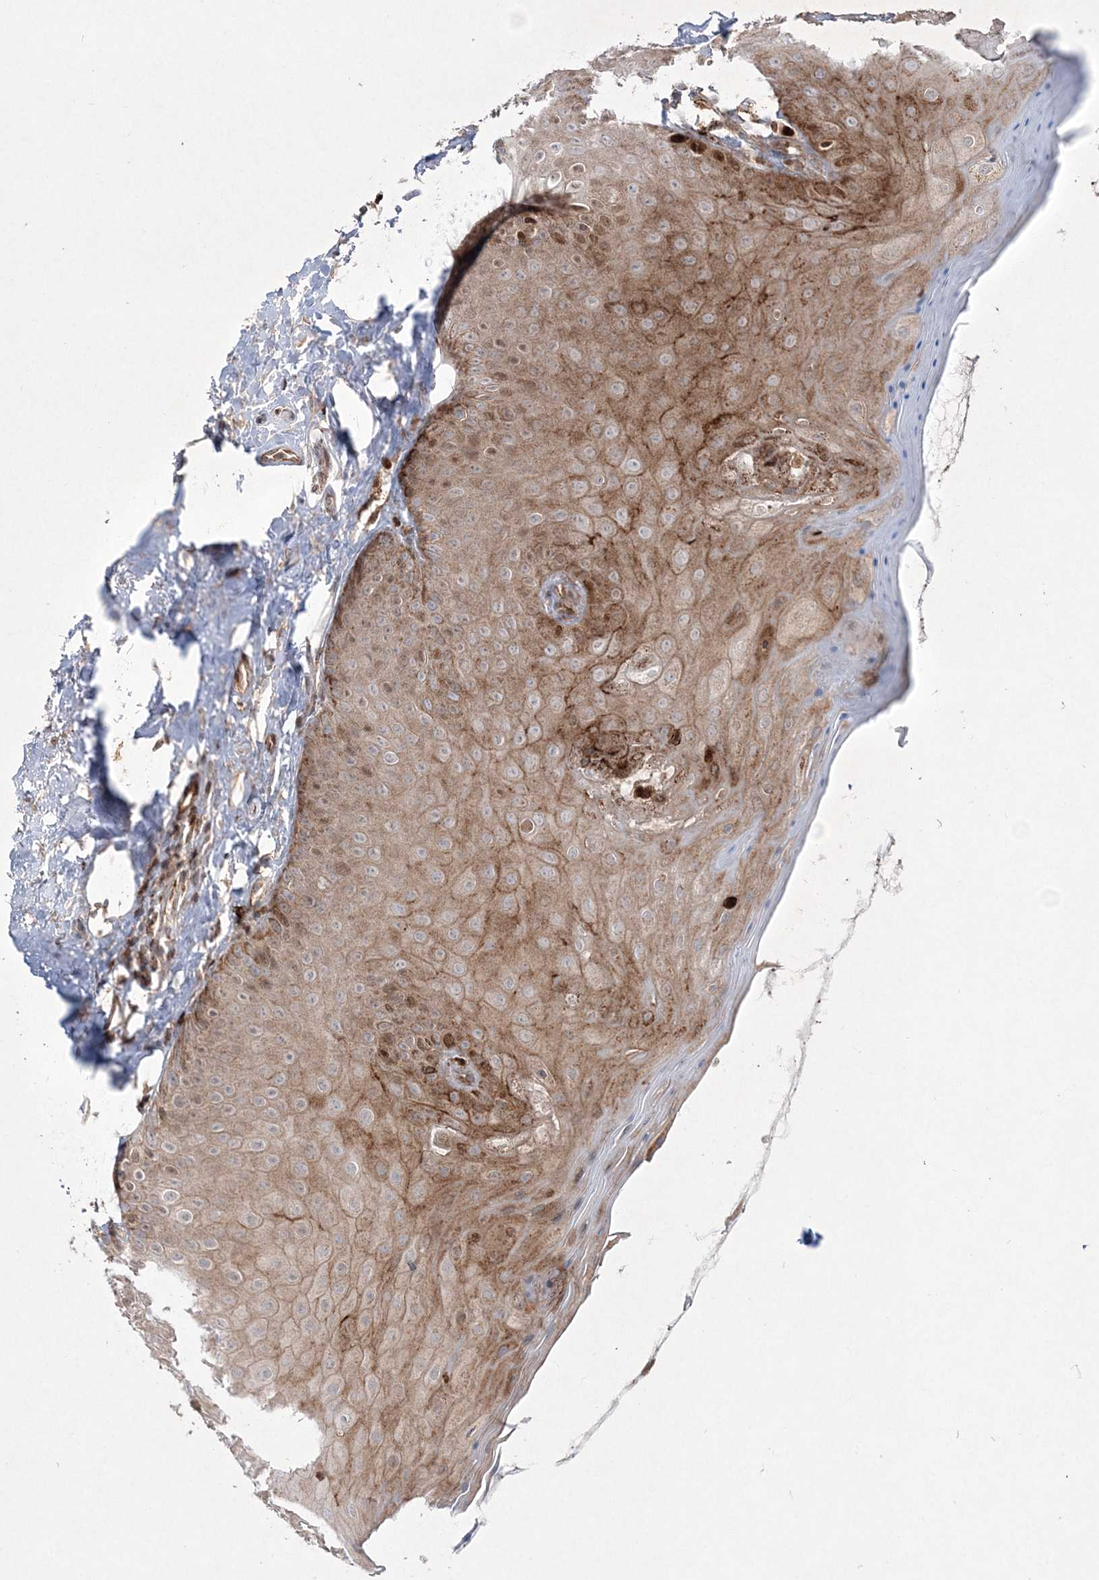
{"staining": {"intensity": "moderate", "quantity": ">75%", "location": "cytoplasmic/membranous,nuclear"}, "tissue": "oral mucosa", "cell_type": "Squamous epithelial cells", "image_type": "normal", "snomed": [{"axis": "morphology", "description": "Normal tissue, NOS"}, {"axis": "topography", "description": "Oral tissue"}], "caption": "Immunohistochemistry (IHC) image of normal oral mucosa: oral mucosa stained using immunohistochemistry shows medium levels of moderate protein expression localized specifically in the cytoplasmic/membranous,nuclear of squamous epithelial cells, appearing as a cytoplasmic/membranous,nuclear brown color.", "gene": "RICTOR", "patient": {"sex": "female", "age": 31}}